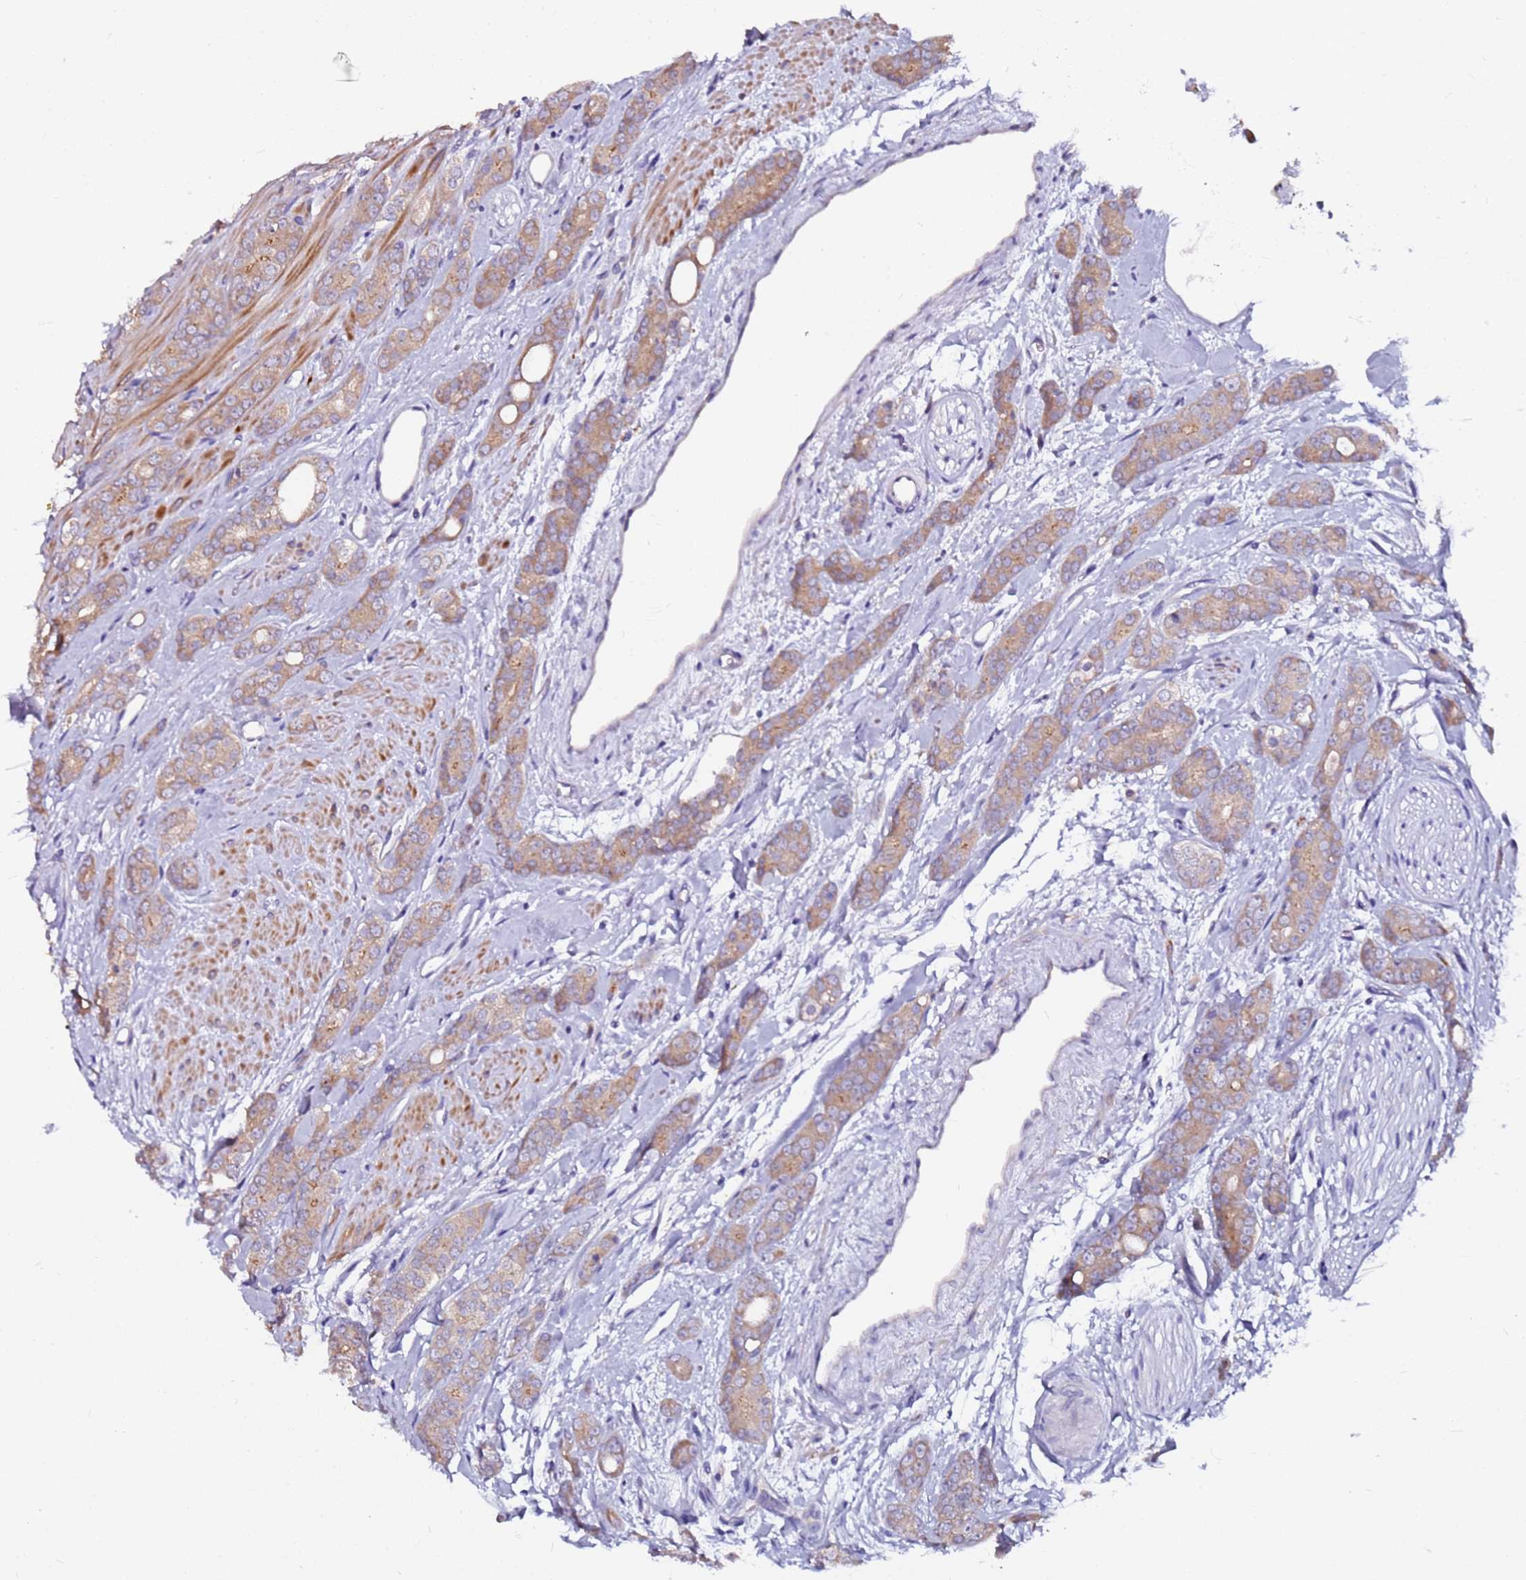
{"staining": {"intensity": "weak", "quantity": "25%-75%", "location": "cytoplasmic/membranous"}, "tissue": "prostate cancer", "cell_type": "Tumor cells", "image_type": "cancer", "snomed": [{"axis": "morphology", "description": "Adenocarcinoma, High grade"}, {"axis": "topography", "description": "Prostate"}], "caption": "DAB (3,3'-diaminobenzidine) immunohistochemical staining of prostate adenocarcinoma (high-grade) demonstrates weak cytoplasmic/membranous protein positivity in approximately 25%-75% of tumor cells.", "gene": "SRRM5", "patient": {"sex": "male", "age": 62}}